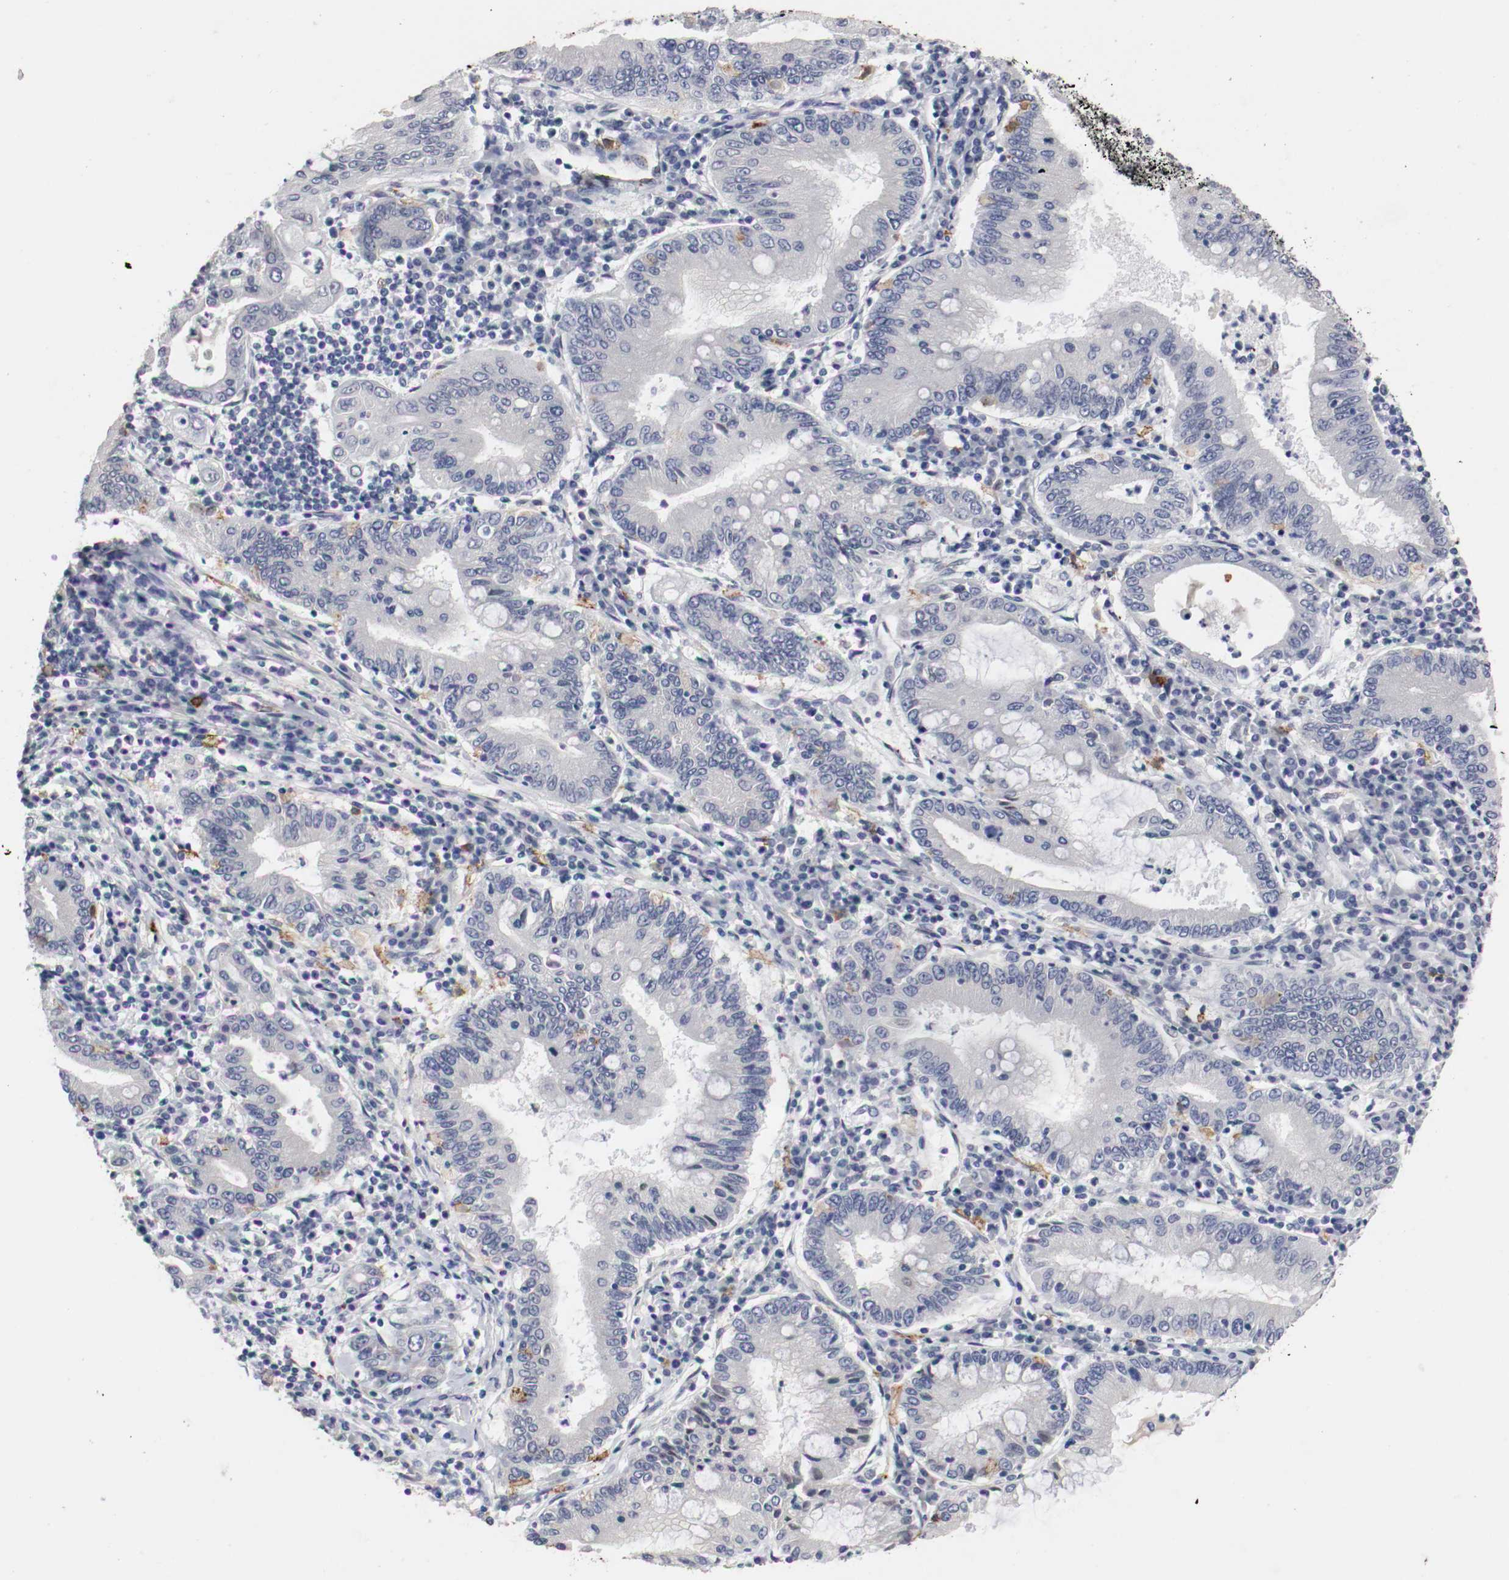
{"staining": {"intensity": "negative", "quantity": "none", "location": "none"}, "tissue": "stomach cancer", "cell_type": "Tumor cells", "image_type": "cancer", "snomed": [{"axis": "morphology", "description": "Normal tissue, NOS"}, {"axis": "morphology", "description": "Adenocarcinoma, NOS"}, {"axis": "topography", "description": "Esophagus"}, {"axis": "topography", "description": "Stomach, upper"}, {"axis": "topography", "description": "Peripheral nerve tissue"}], "caption": "High magnification brightfield microscopy of stomach cancer (adenocarcinoma) stained with DAB (3,3'-diaminobenzidine) (brown) and counterstained with hematoxylin (blue): tumor cells show no significant expression.", "gene": "KIT", "patient": {"sex": "male", "age": 62}}